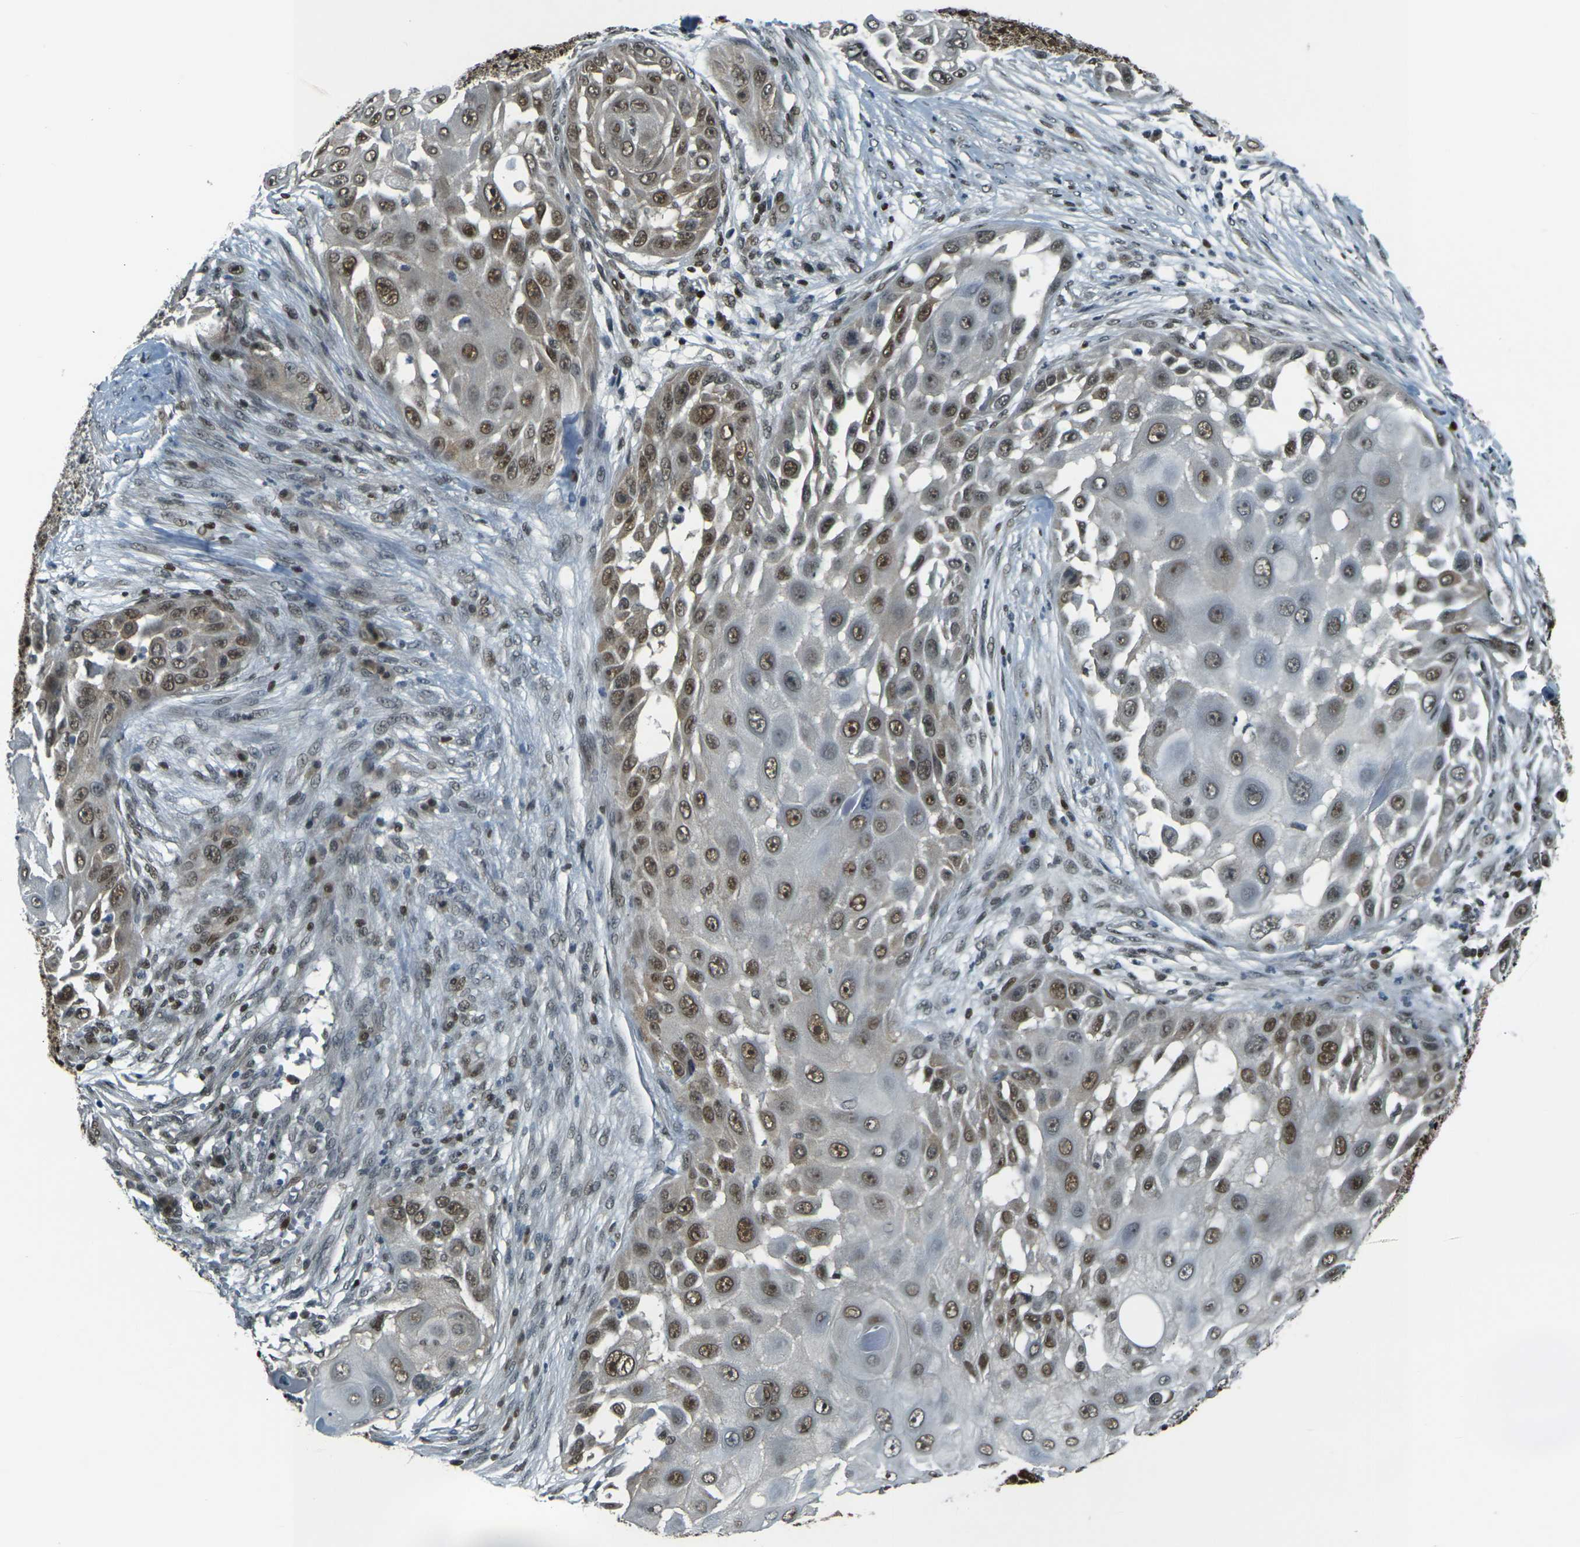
{"staining": {"intensity": "strong", "quantity": ">75%", "location": "nuclear"}, "tissue": "skin cancer", "cell_type": "Tumor cells", "image_type": "cancer", "snomed": [{"axis": "morphology", "description": "Squamous cell carcinoma, NOS"}, {"axis": "topography", "description": "Skin"}], "caption": "Tumor cells display high levels of strong nuclear expression in about >75% of cells in human skin cancer (squamous cell carcinoma).", "gene": "NHEJ1", "patient": {"sex": "female", "age": 44}}